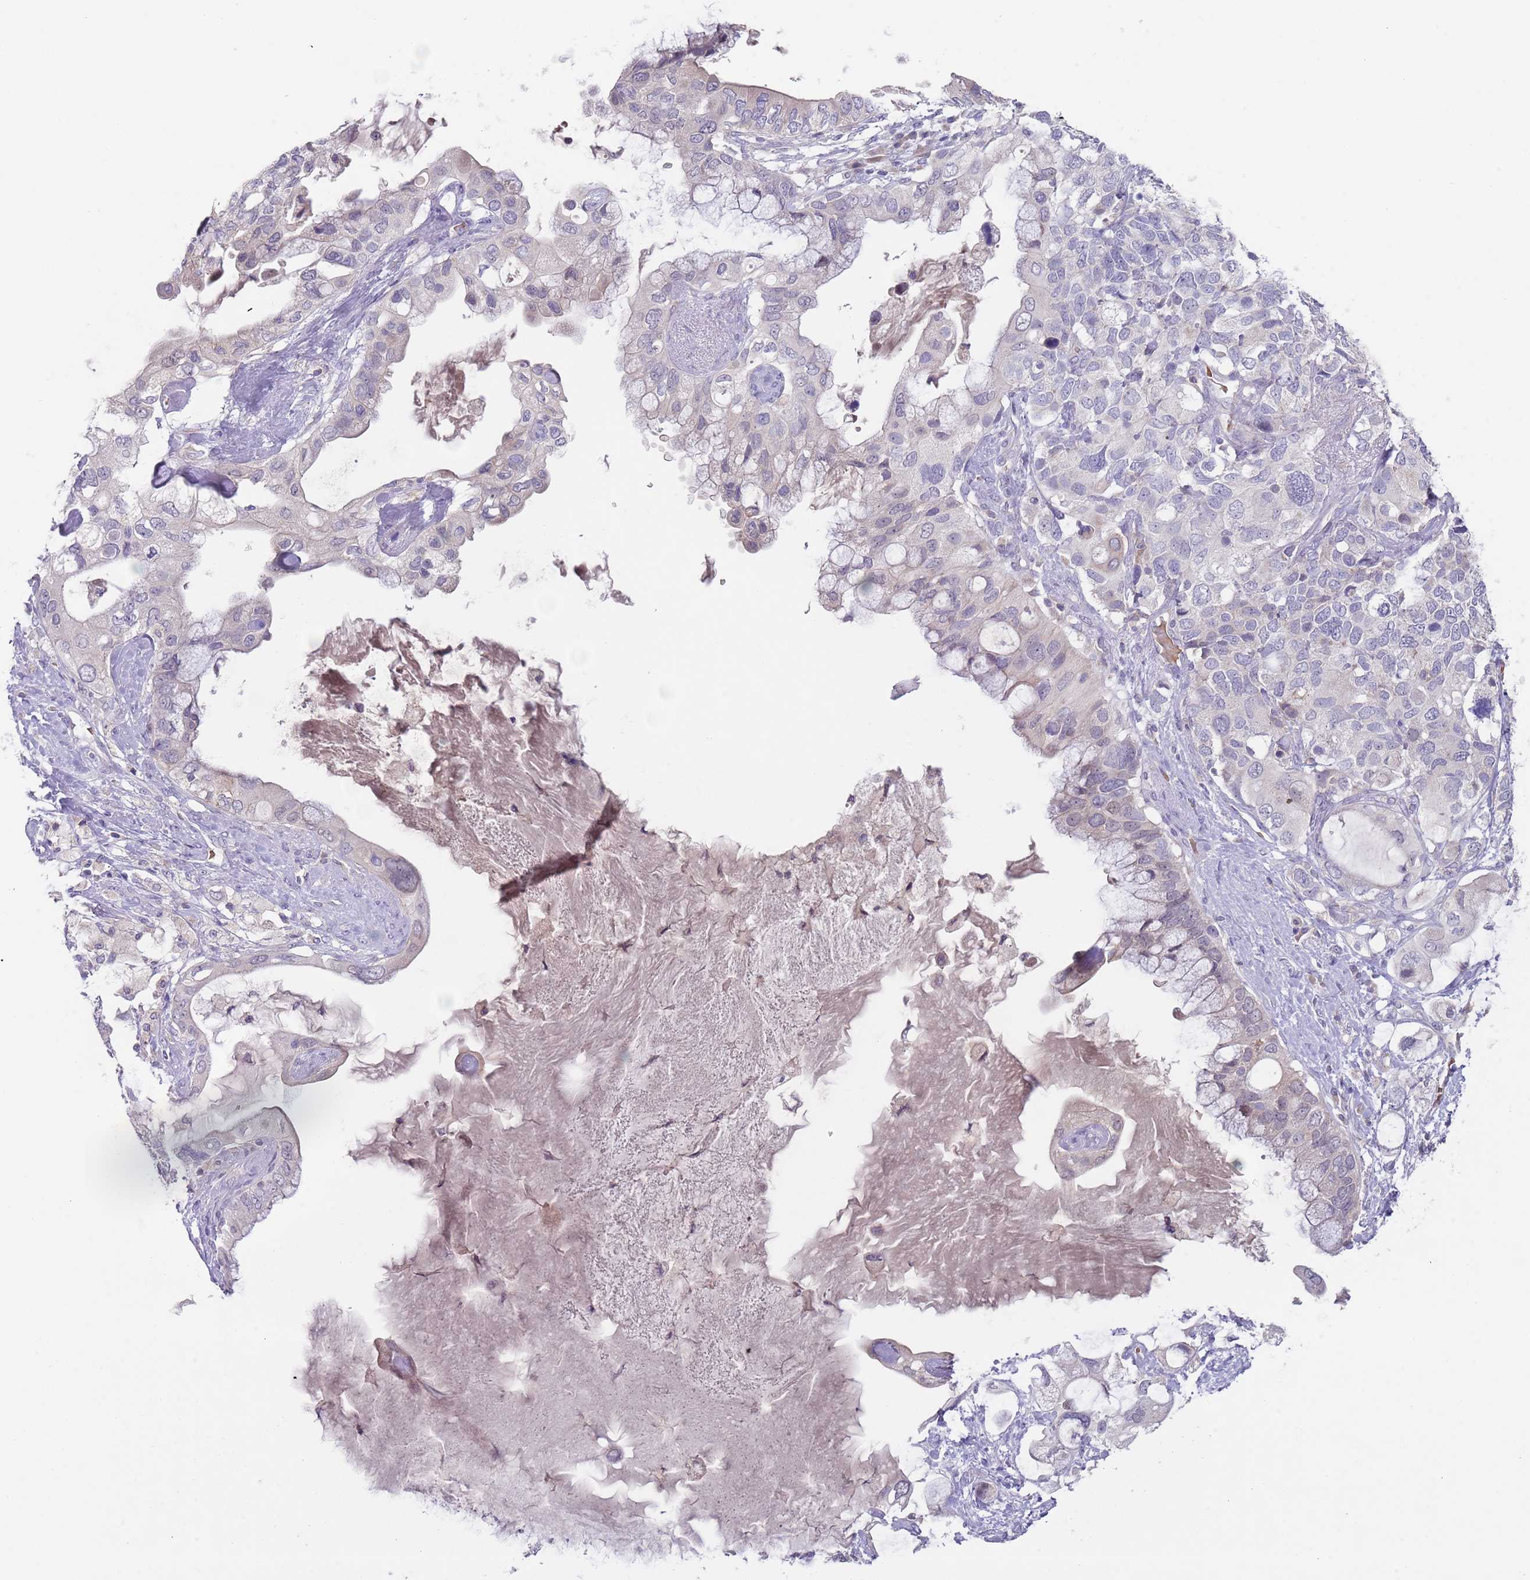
{"staining": {"intensity": "negative", "quantity": "none", "location": "none"}, "tissue": "pancreatic cancer", "cell_type": "Tumor cells", "image_type": "cancer", "snomed": [{"axis": "morphology", "description": "Adenocarcinoma, NOS"}, {"axis": "topography", "description": "Pancreas"}], "caption": "Immunohistochemistry (IHC) micrograph of neoplastic tissue: human pancreatic cancer stained with DAB (3,3'-diaminobenzidine) reveals no significant protein expression in tumor cells.", "gene": "PRAC1", "patient": {"sex": "female", "age": 56}}